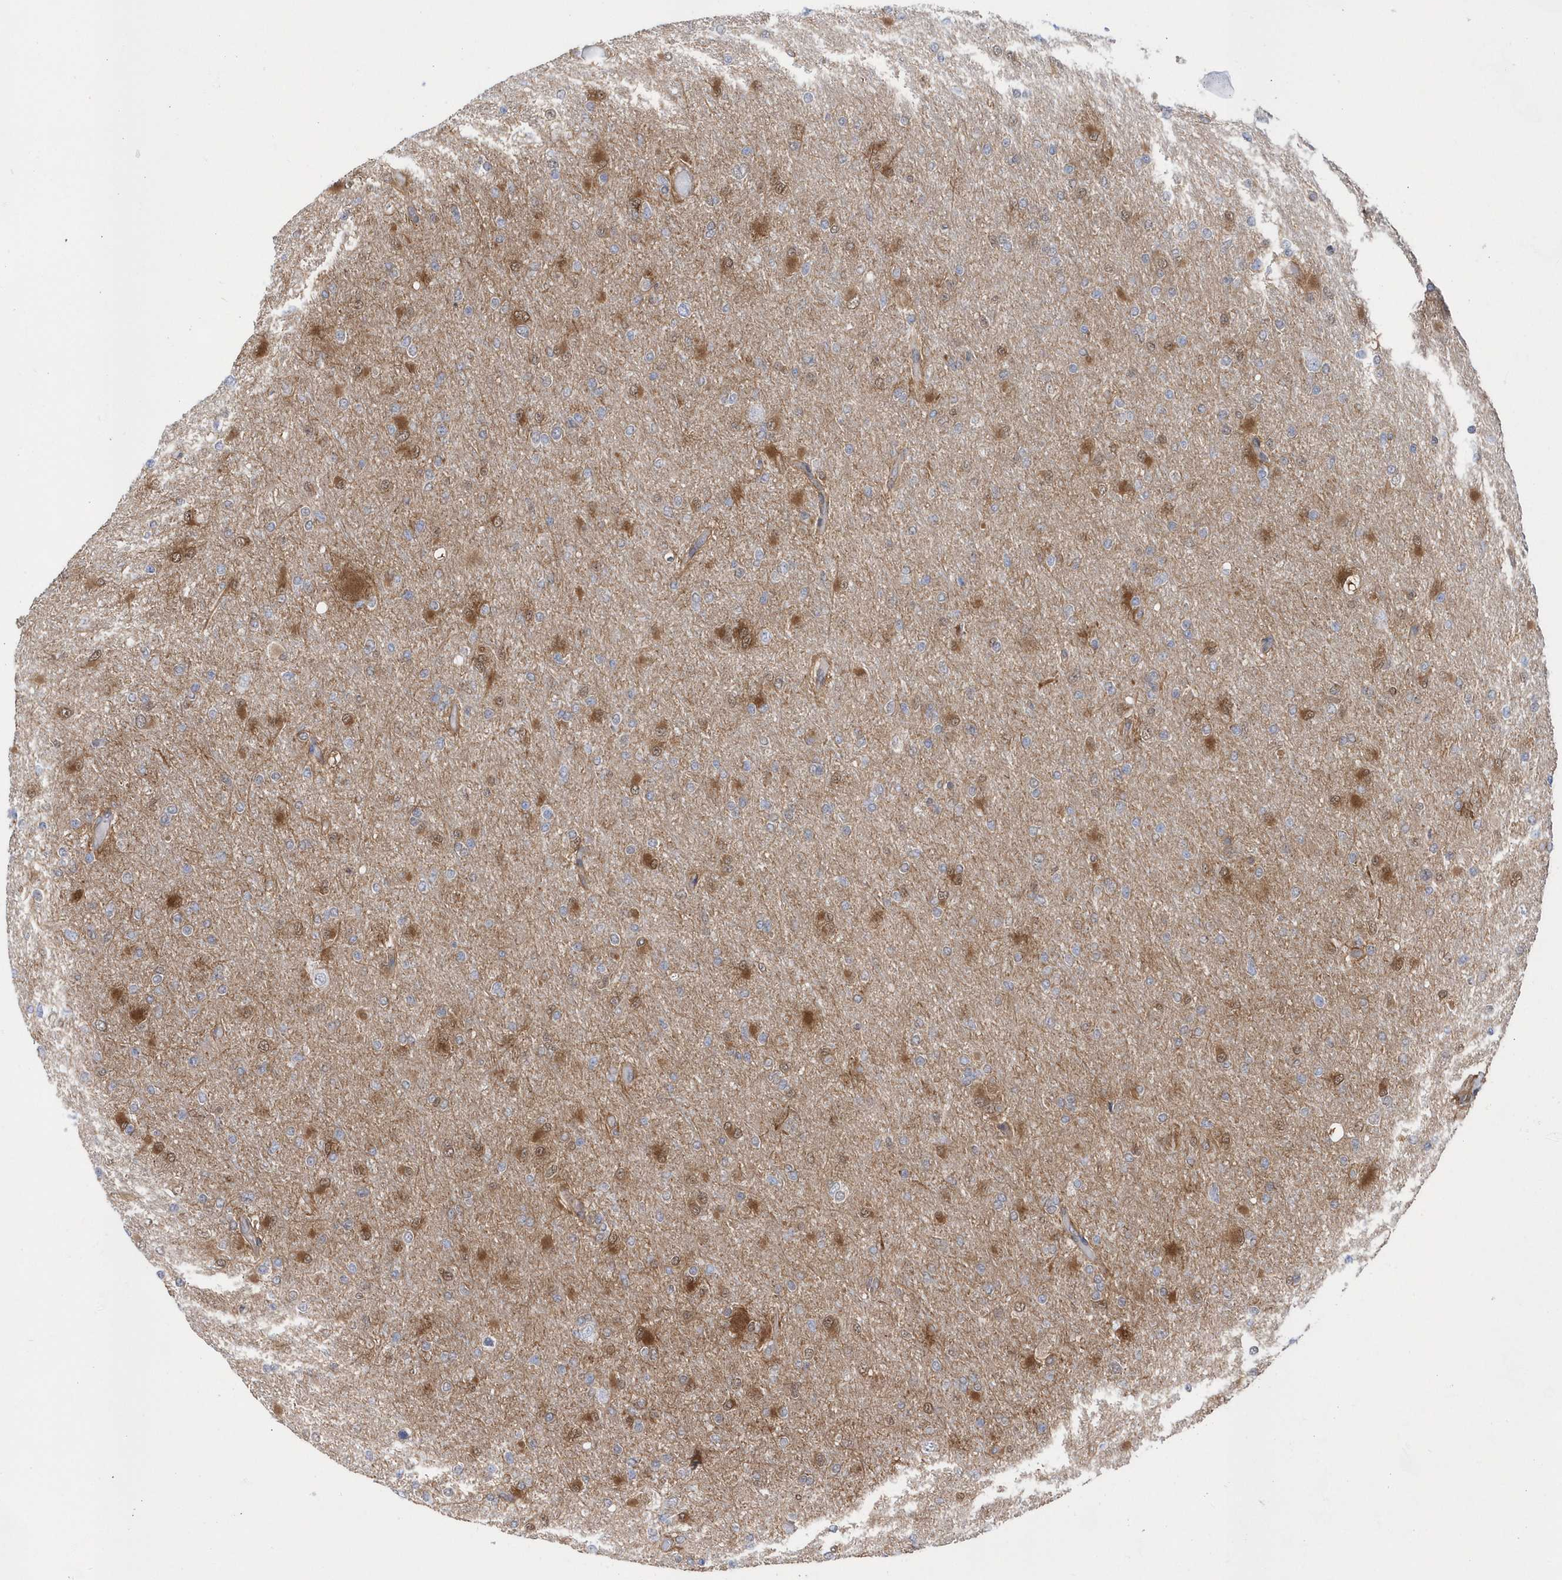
{"staining": {"intensity": "negative", "quantity": "none", "location": "none"}, "tissue": "glioma", "cell_type": "Tumor cells", "image_type": "cancer", "snomed": [{"axis": "morphology", "description": "Glioma, malignant, High grade"}, {"axis": "topography", "description": "Cerebral cortex"}], "caption": "There is no significant positivity in tumor cells of glioma.", "gene": "BDH2", "patient": {"sex": "female", "age": 36}}